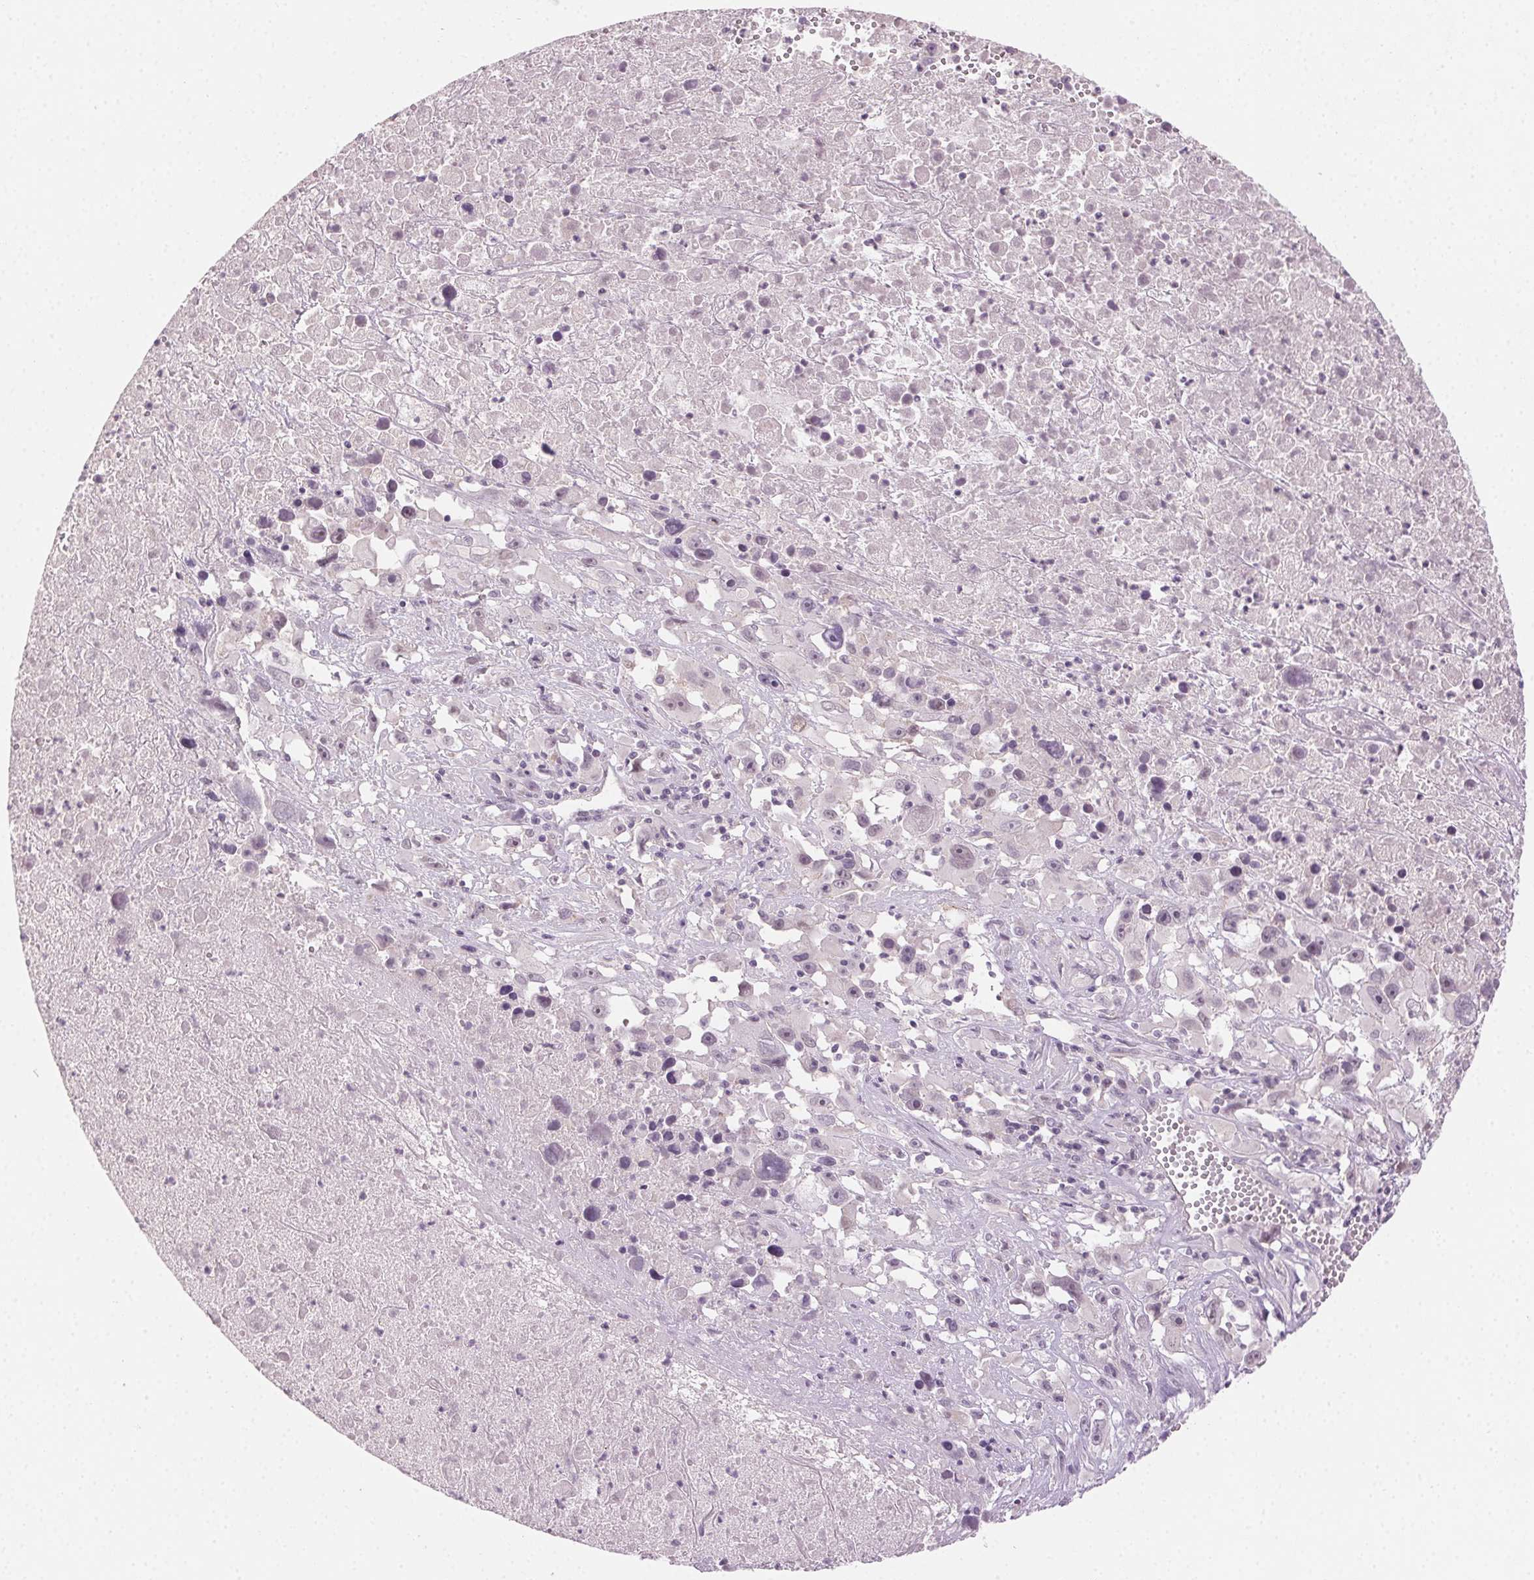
{"staining": {"intensity": "negative", "quantity": "none", "location": "none"}, "tissue": "melanoma", "cell_type": "Tumor cells", "image_type": "cancer", "snomed": [{"axis": "morphology", "description": "Malignant melanoma, Metastatic site"}, {"axis": "topography", "description": "Soft tissue"}], "caption": "Melanoma was stained to show a protein in brown. There is no significant expression in tumor cells.", "gene": "HSF5", "patient": {"sex": "male", "age": 50}}